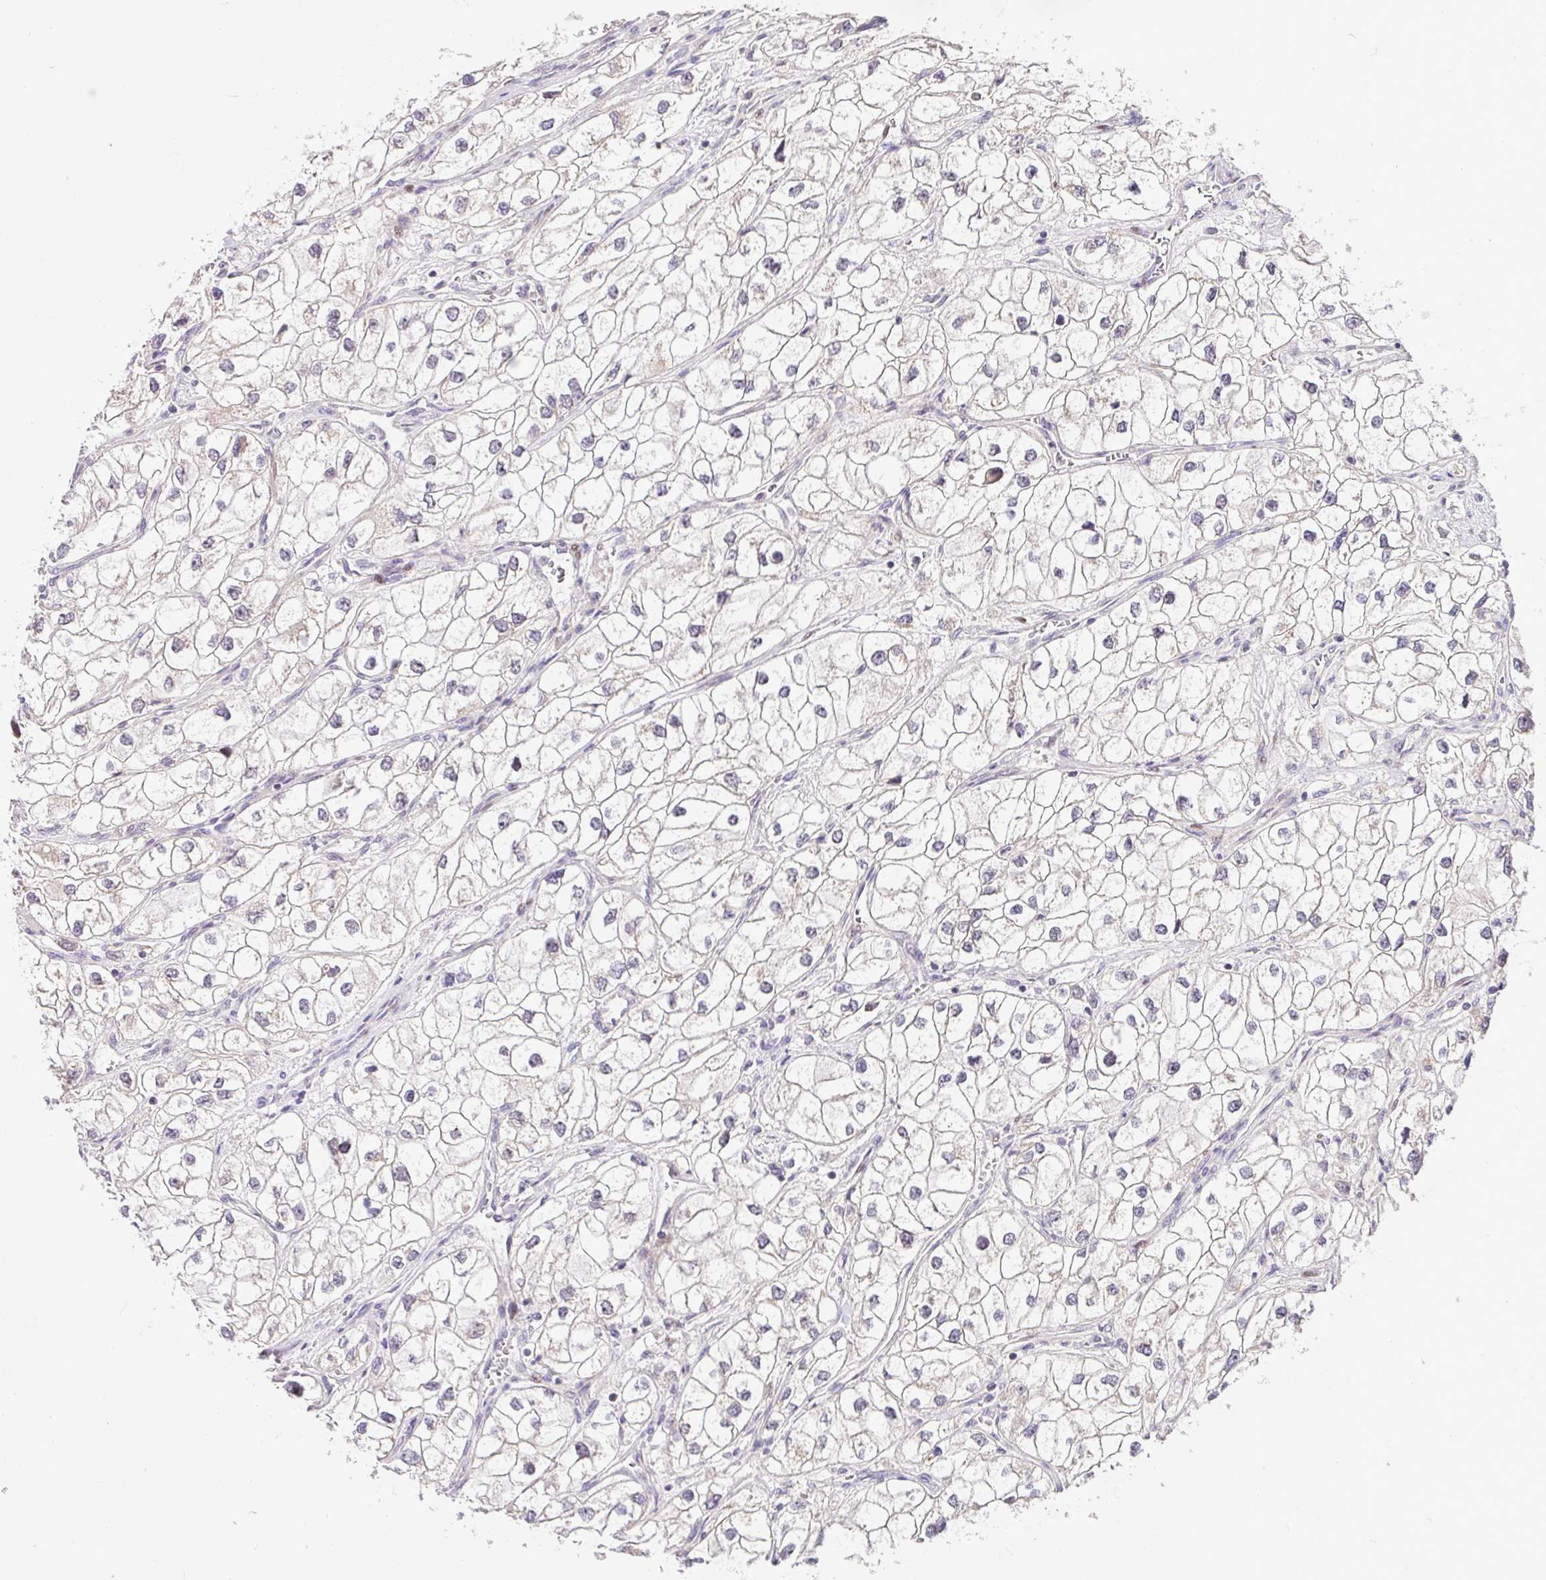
{"staining": {"intensity": "negative", "quantity": "none", "location": "none"}, "tissue": "renal cancer", "cell_type": "Tumor cells", "image_type": "cancer", "snomed": [{"axis": "morphology", "description": "Adenocarcinoma, NOS"}, {"axis": "topography", "description": "Kidney"}], "caption": "Immunohistochemistry (IHC) of human renal cancer (adenocarcinoma) displays no positivity in tumor cells.", "gene": "SARS2", "patient": {"sex": "male", "age": 59}}